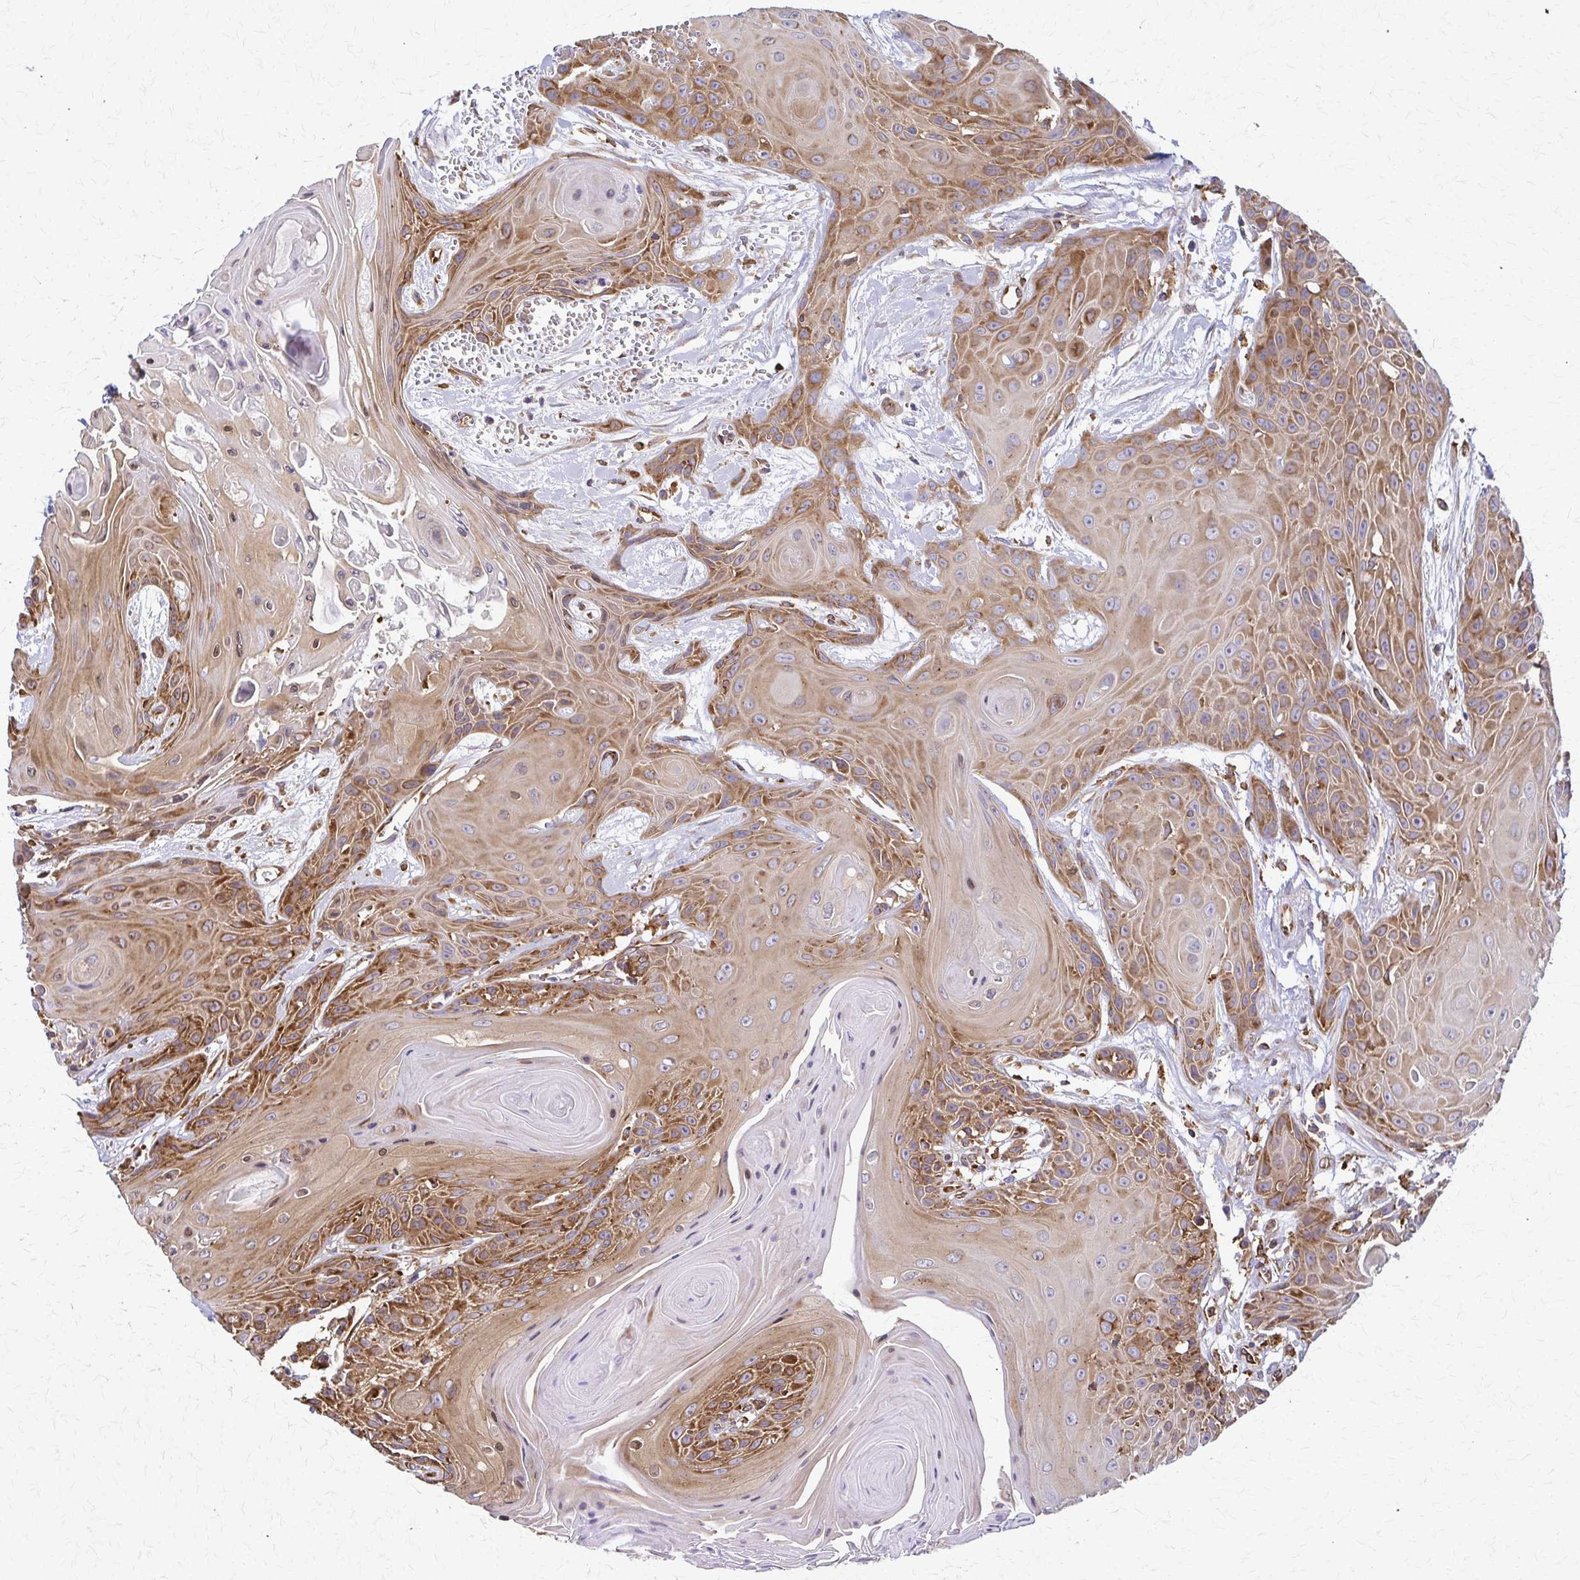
{"staining": {"intensity": "moderate", "quantity": ">75%", "location": "cytoplasmic/membranous"}, "tissue": "head and neck cancer", "cell_type": "Tumor cells", "image_type": "cancer", "snomed": [{"axis": "morphology", "description": "Squamous cell carcinoma, NOS"}, {"axis": "topography", "description": "Head-Neck"}], "caption": "The histopathology image demonstrates immunohistochemical staining of squamous cell carcinoma (head and neck). There is moderate cytoplasmic/membranous expression is identified in about >75% of tumor cells.", "gene": "WASF2", "patient": {"sex": "female", "age": 73}}